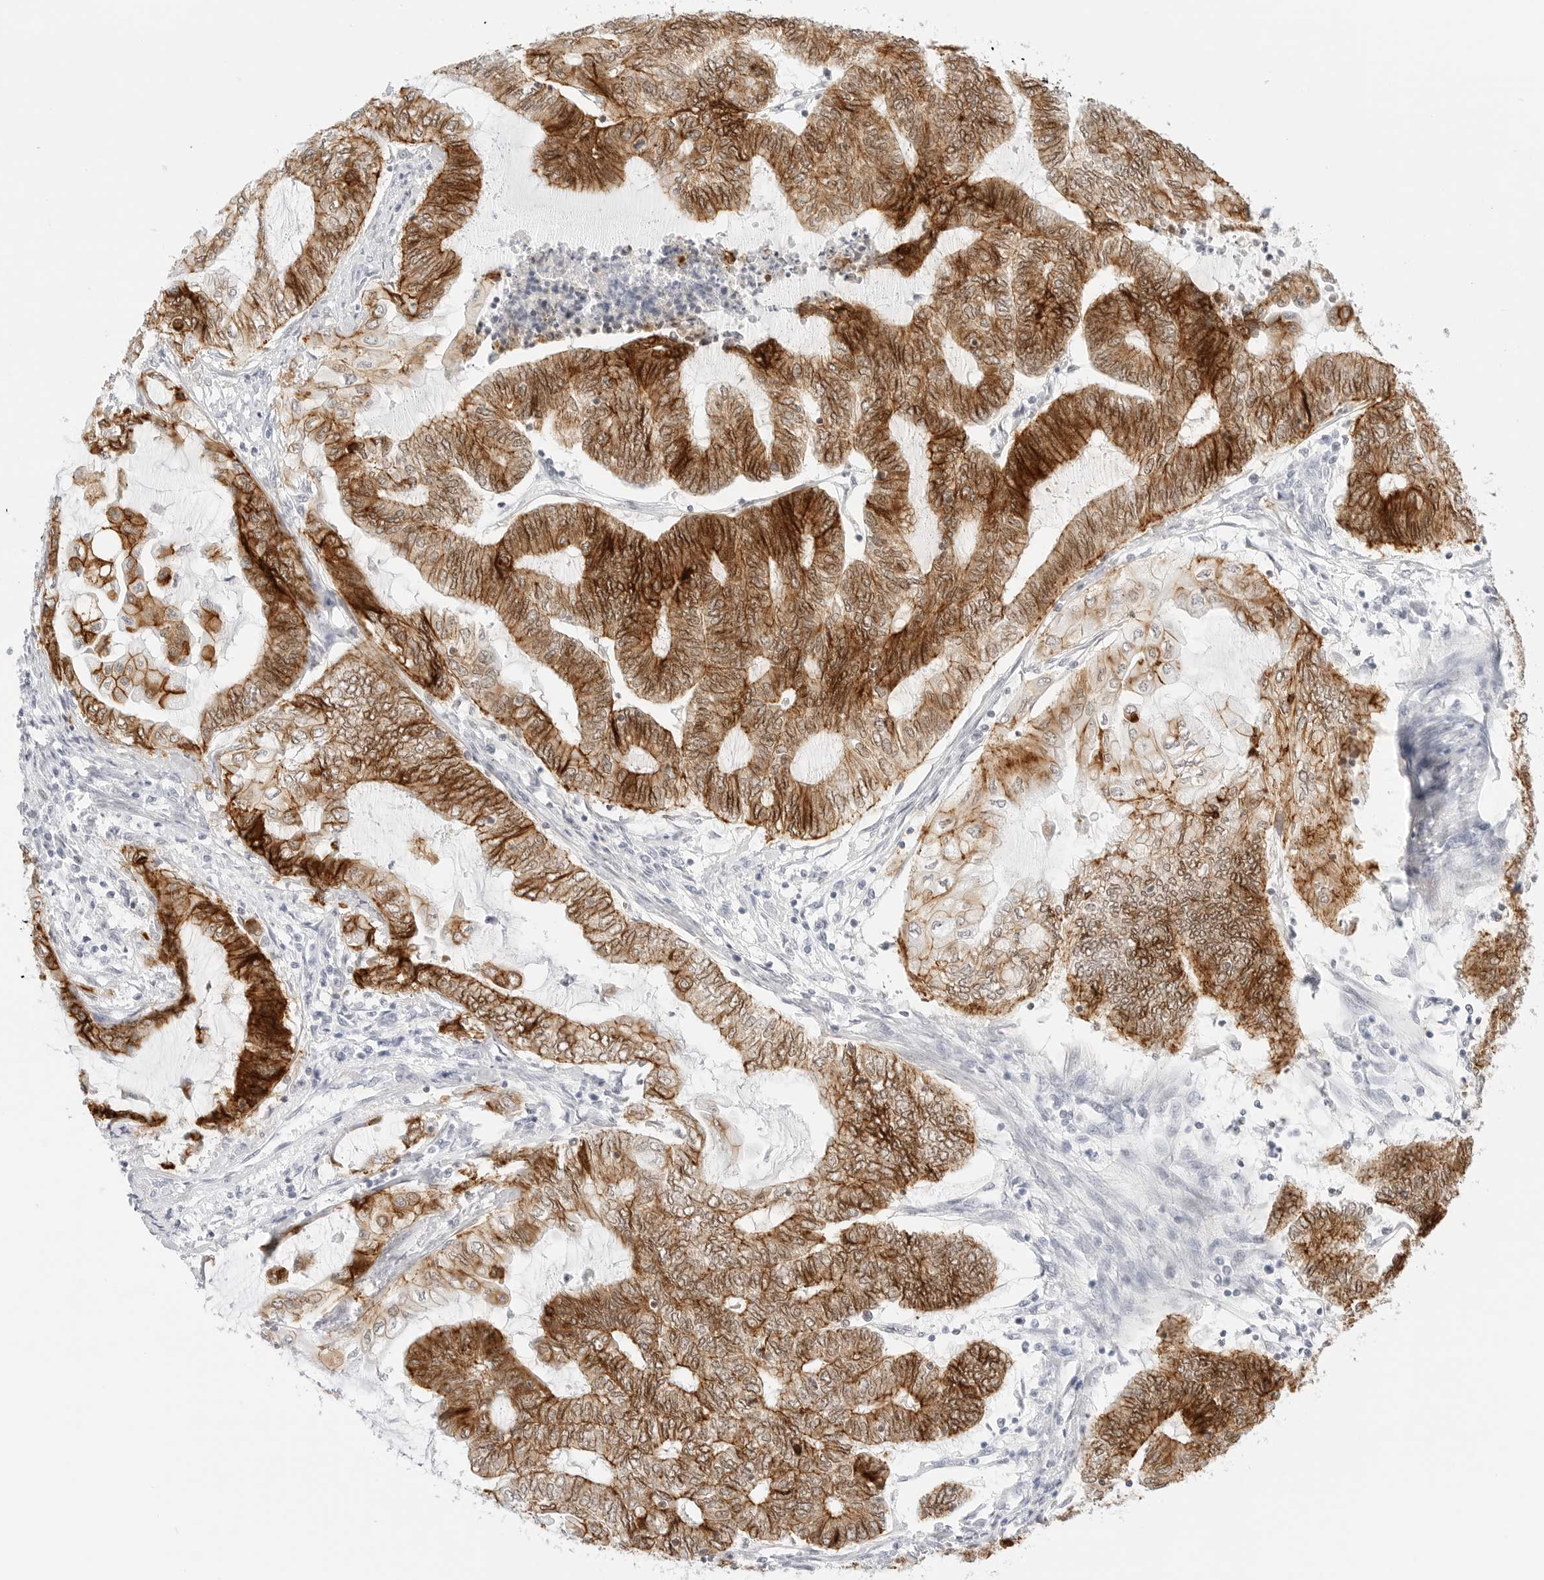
{"staining": {"intensity": "strong", "quantity": ">75%", "location": "cytoplasmic/membranous"}, "tissue": "endometrial cancer", "cell_type": "Tumor cells", "image_type": "cancer", "snomed": [{"axis": "morphology", "description": "Adenocarcinoma, NOS"}, {"axis": "topography", "description": "Uterus"}, {"axis": "topography", "description": "Endometrium"}], "caption": "About >75% of tumor cells in adenocarcinoma (endometrial) exhibit strong cytoplasmic/membranous protein positivity as visualized by brown immunohistochemical staining.", "gene": "CDH1", "patient": {"sex": "female", "age": 70}}